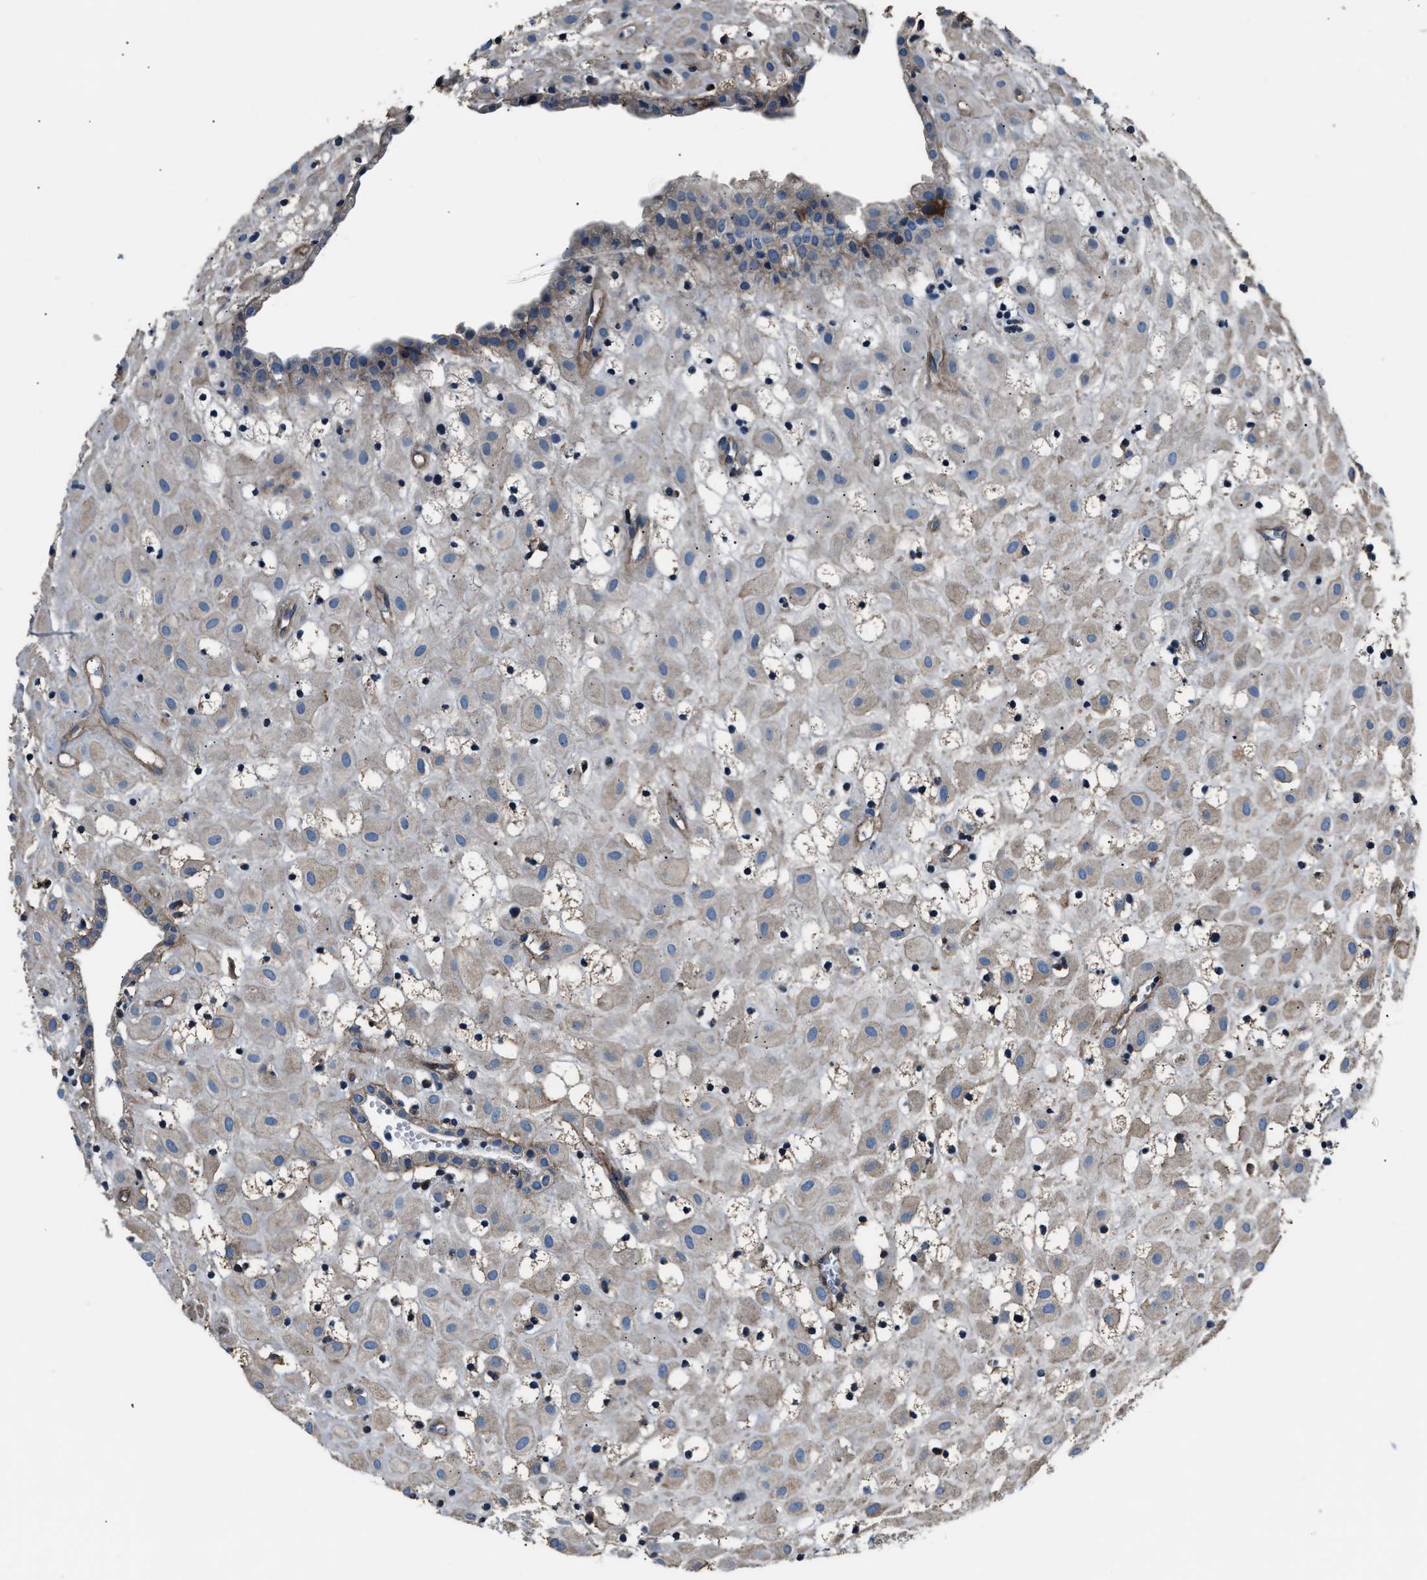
{"staining": {"intensity": "negative", "quantity": "none", "location": "none"}, "tissue": "placenta", "cell_type": "Decidual cells", "image_type": "normal", "snomed": [{"axis": "morphology", "description": "Normal tissue, NOS"}, {"axis": "topography", "description": "Placenta"}], "caption": "An image of placenta stained for a protein shows no brown staining in decidual cells. Nuclei are stained in blue.", "gene": "ENSG00000281039", "patient": {"sex": "female", "age": 18}}